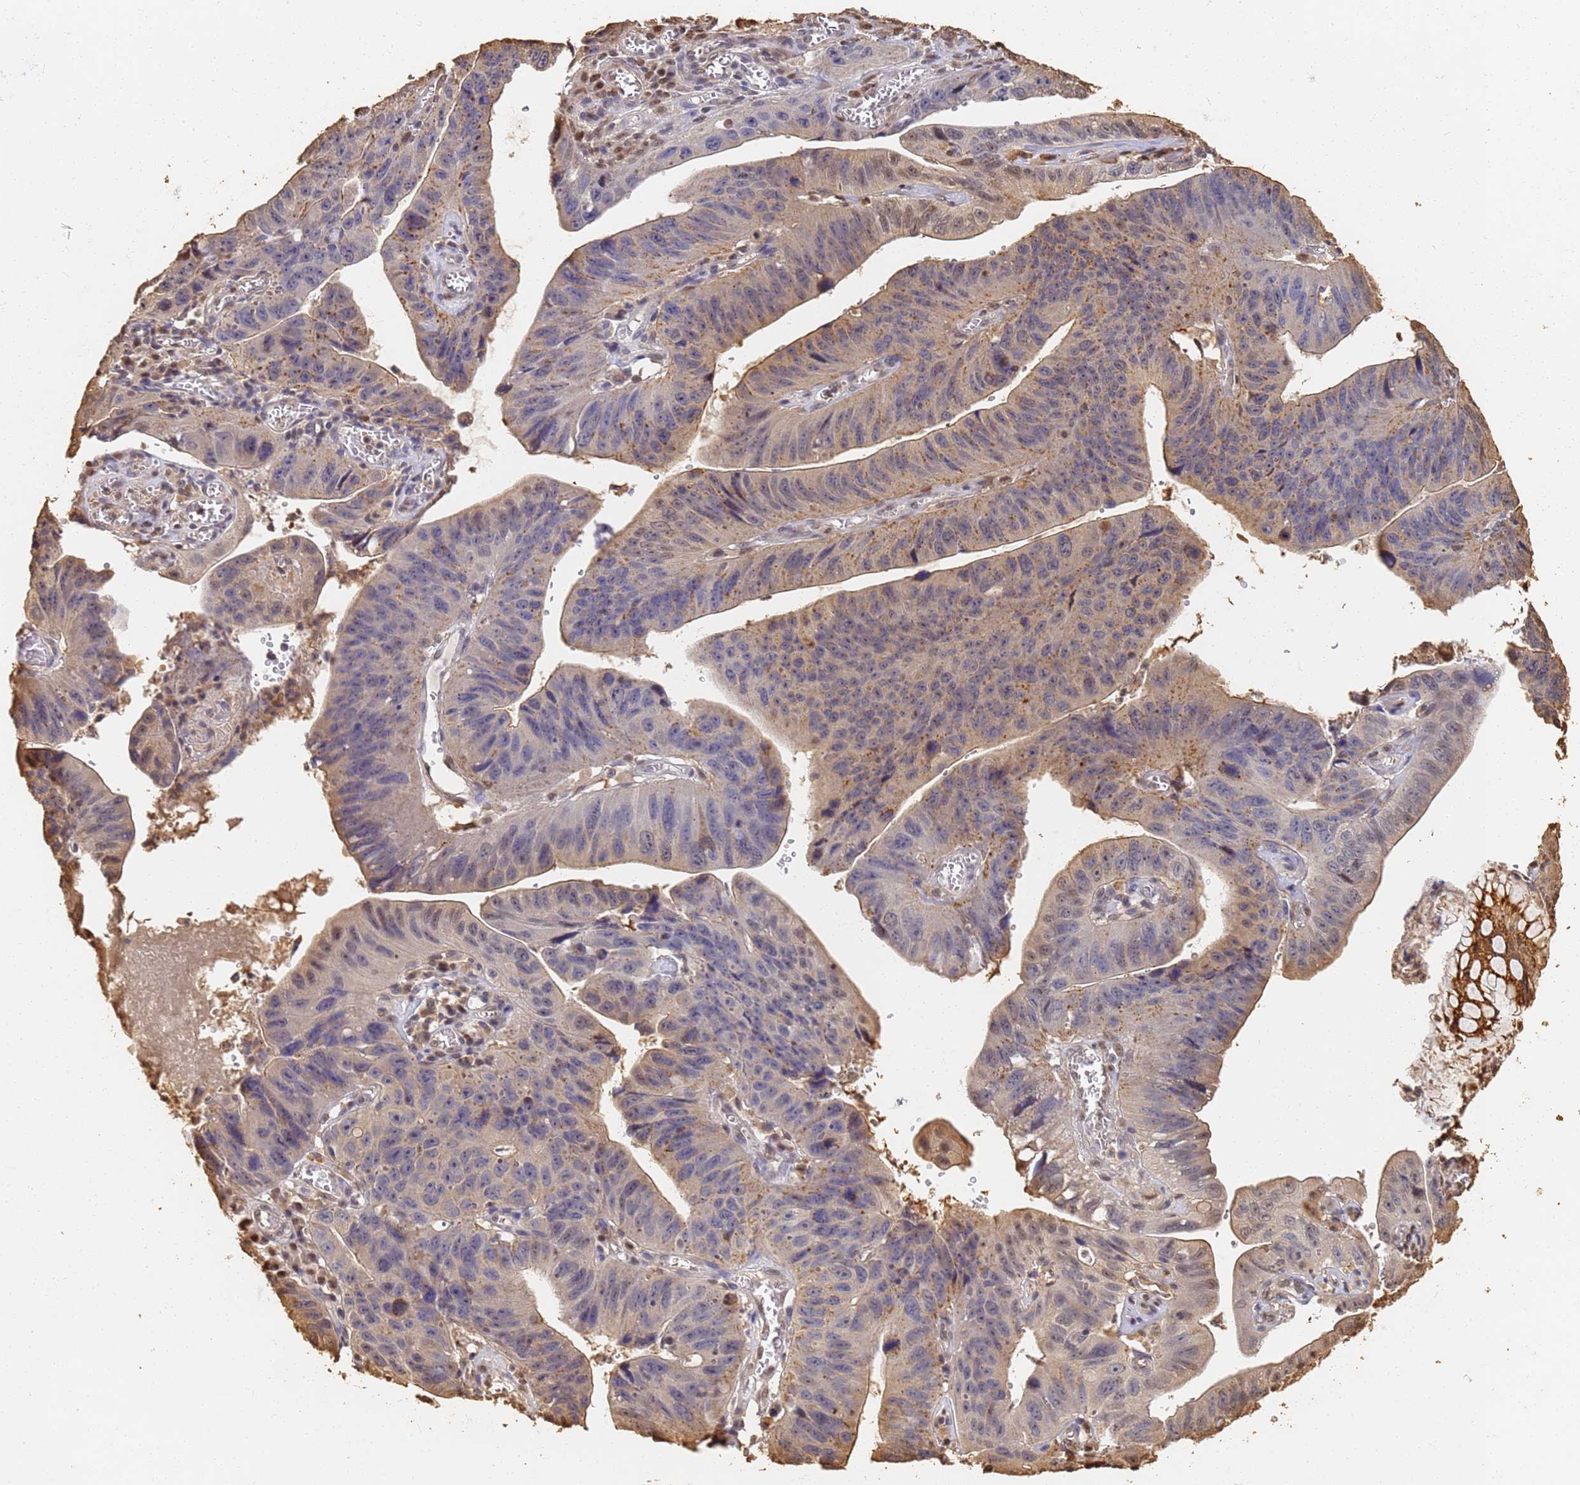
{"staining": {"intensity": "weak", "quantity": "<25%", "location": "cytoplasmic/membranous,nuclear"}, "tissue": "stomach cancer", "cell_type": "Tumor cells", "image_type": "cancer", "snomed": [{"axis": "morphology", "description": "Adenocarcinoma, NOS"}, {"axis": "topography", "description": "Stomach"}], "caption": "A high-resolution photomicrograph shows immunohistochemistry staining of stomach cancer, which reveals no significant positivity in tumor cells.", "gene": "JAK2", "patient": {"sex": "male", "age": 59}}